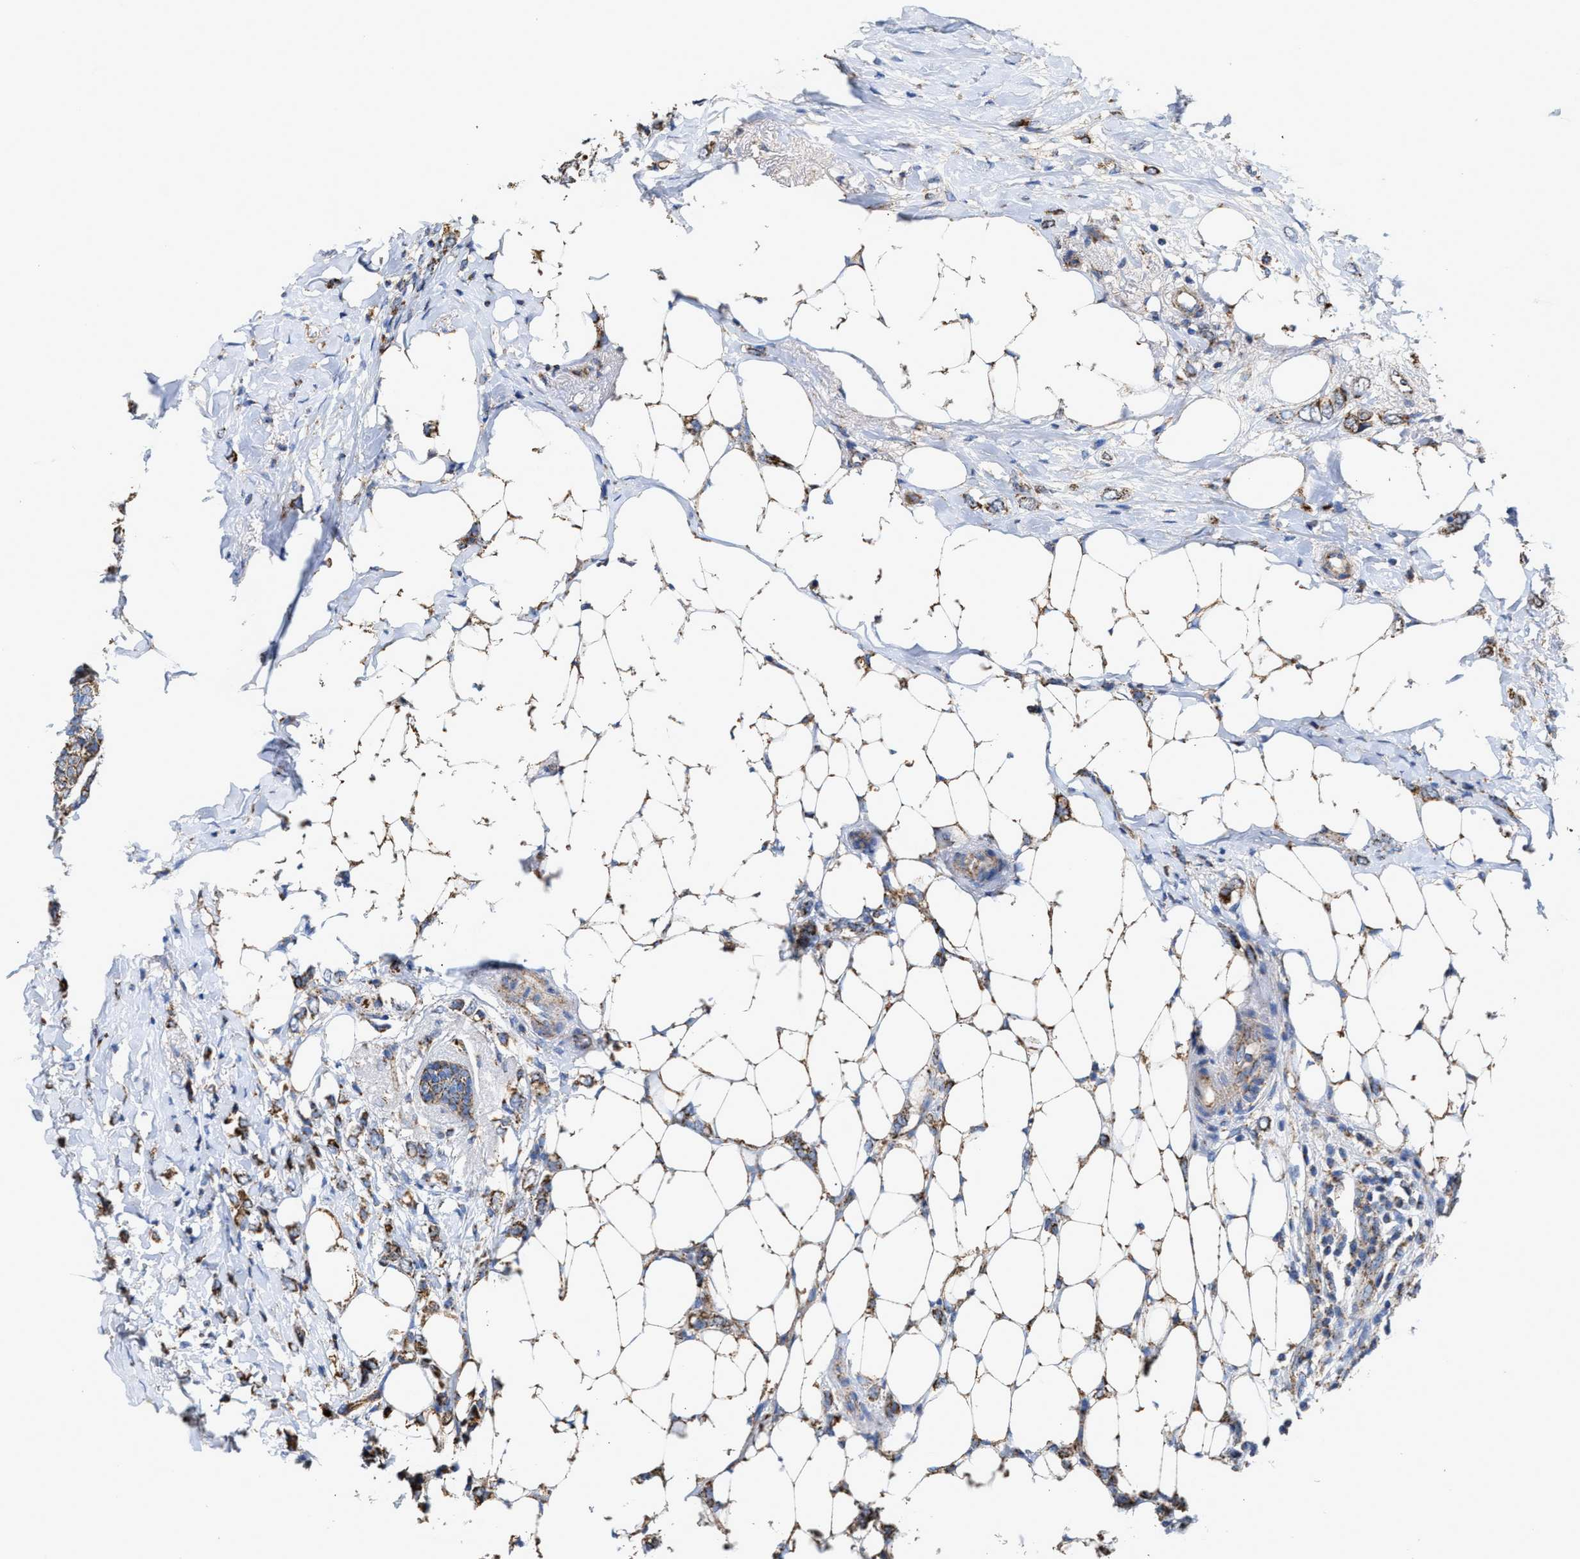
{"staining": {"intensity": "moderate", "quantity": ">75%", "location": "cytoplasmic/membranous"}, "tissue": "breast cancer", "cell_type": "Tumor cells", "image_type": "cancer", "snomed": [{"axis": "morphology", "description": "Normal tissue, NOS"}, {"axis": "morphology", "description": "Lobular carcinoma"}, {"axis": "topography", "description": "Breast"}], "caption": "This image displays lobular carcinoma (breast) stained with immunohistochemistry (IHC) to label a protein in brown. The cytoplasmic/membranous of tumor cells show moderate positivity for the protein. Nuclei are counter-stained blue.", "gene": "MECR", "patient": {"sex": "female", "age": 47}}